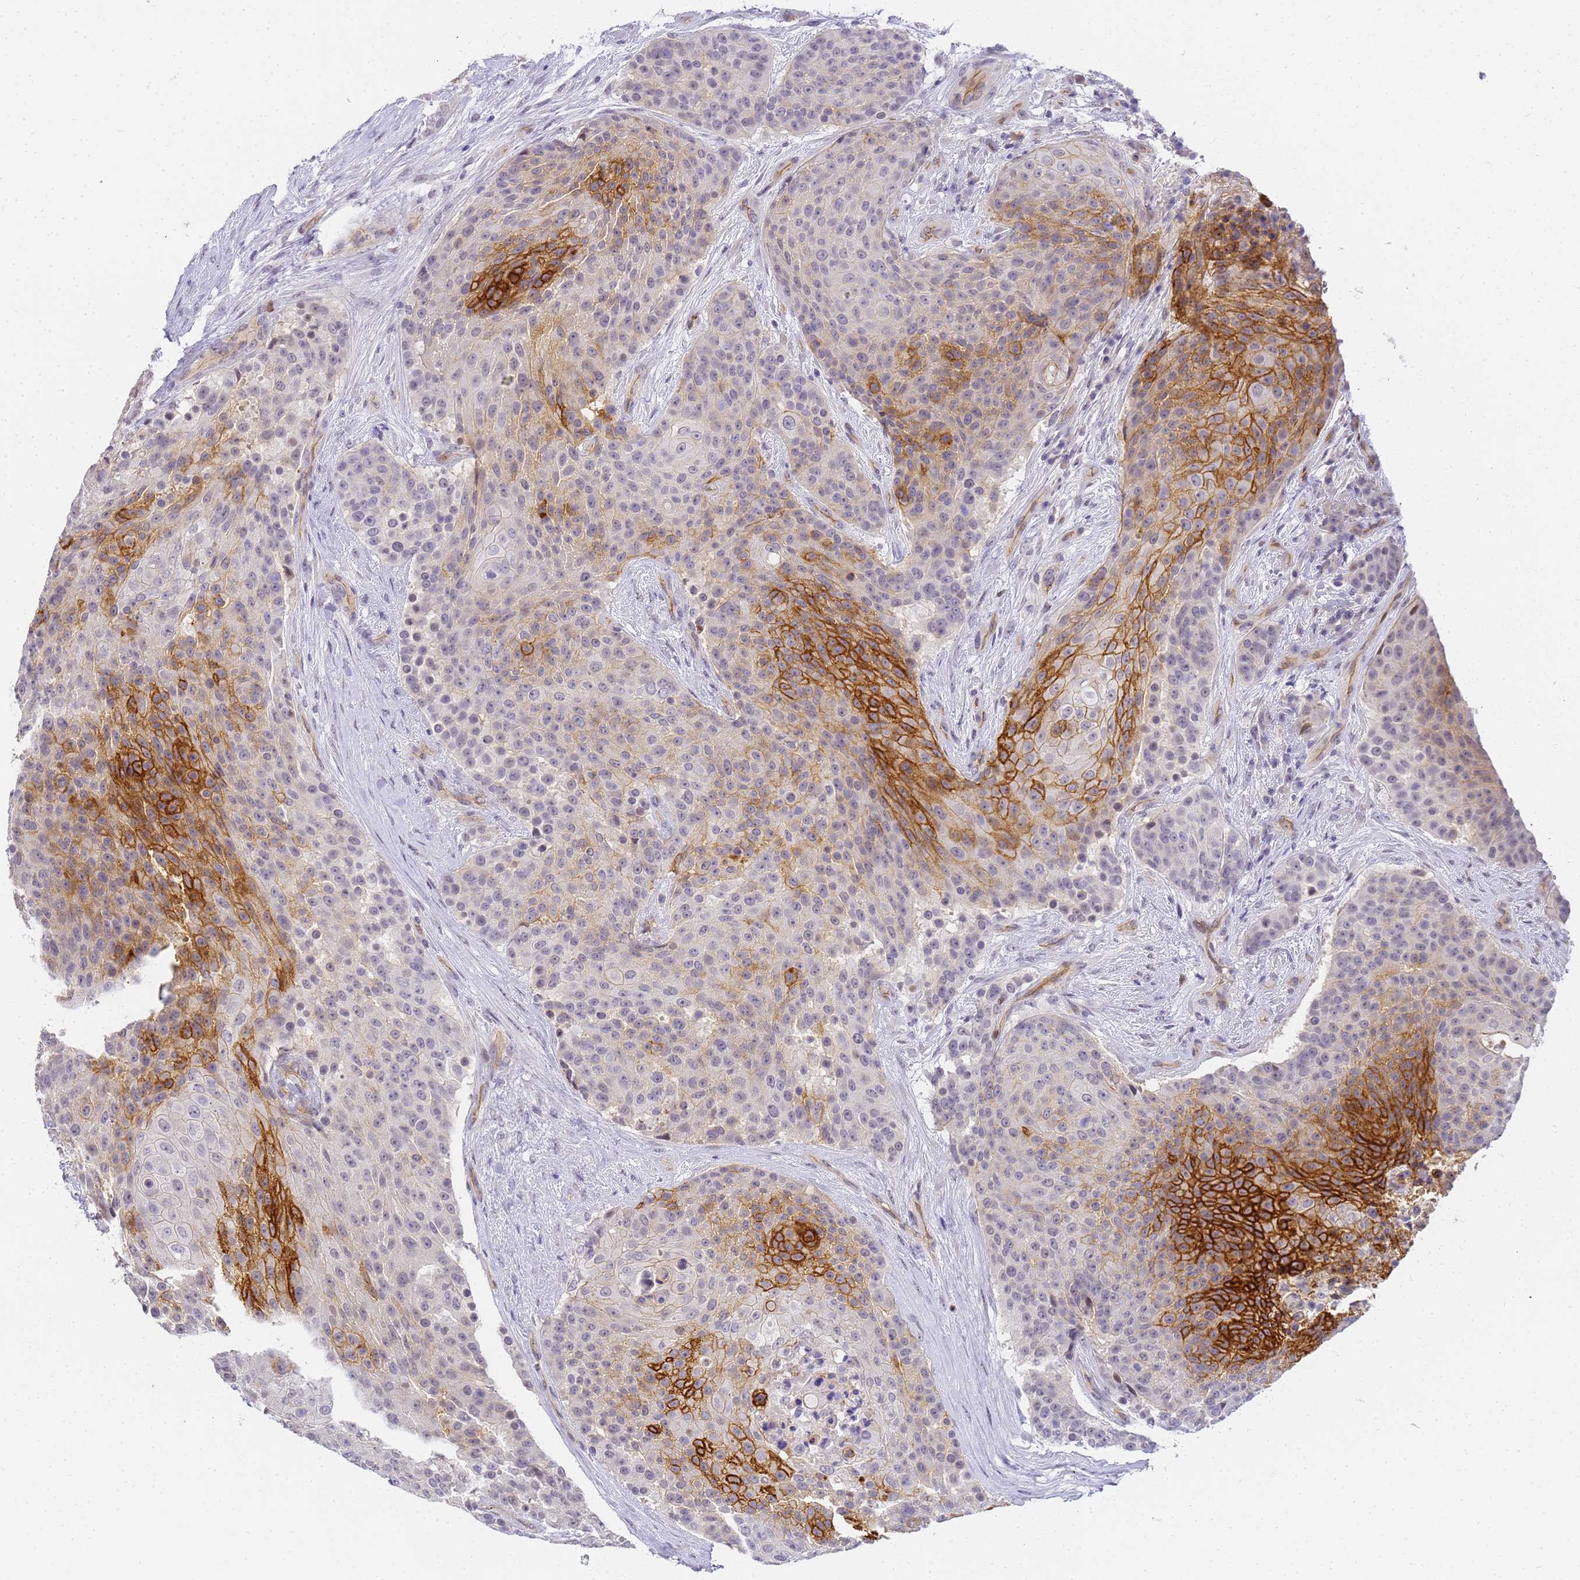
{"staining": {"intensity": "strong", "quantity": "<25%", "location": "cytoplasmic/membranous"}, "tissue": "urothelial cancer", "cell_type": "Tumor cells", "image_type": "cancer", "snomed": [{"axis": "morphology", "description": "Urothelial carcinoma, High grade"}, {"axis": "topography", "description": "Urinary bladder"}], "caption": "DAB immunohistochemical staining of human urothelial cancer shows strong cytoplasmic/membranous protein expression in approximately <25% of tumor cells.", "gene": "GON4L", "patient": {"sex": "female", "age": 63}}